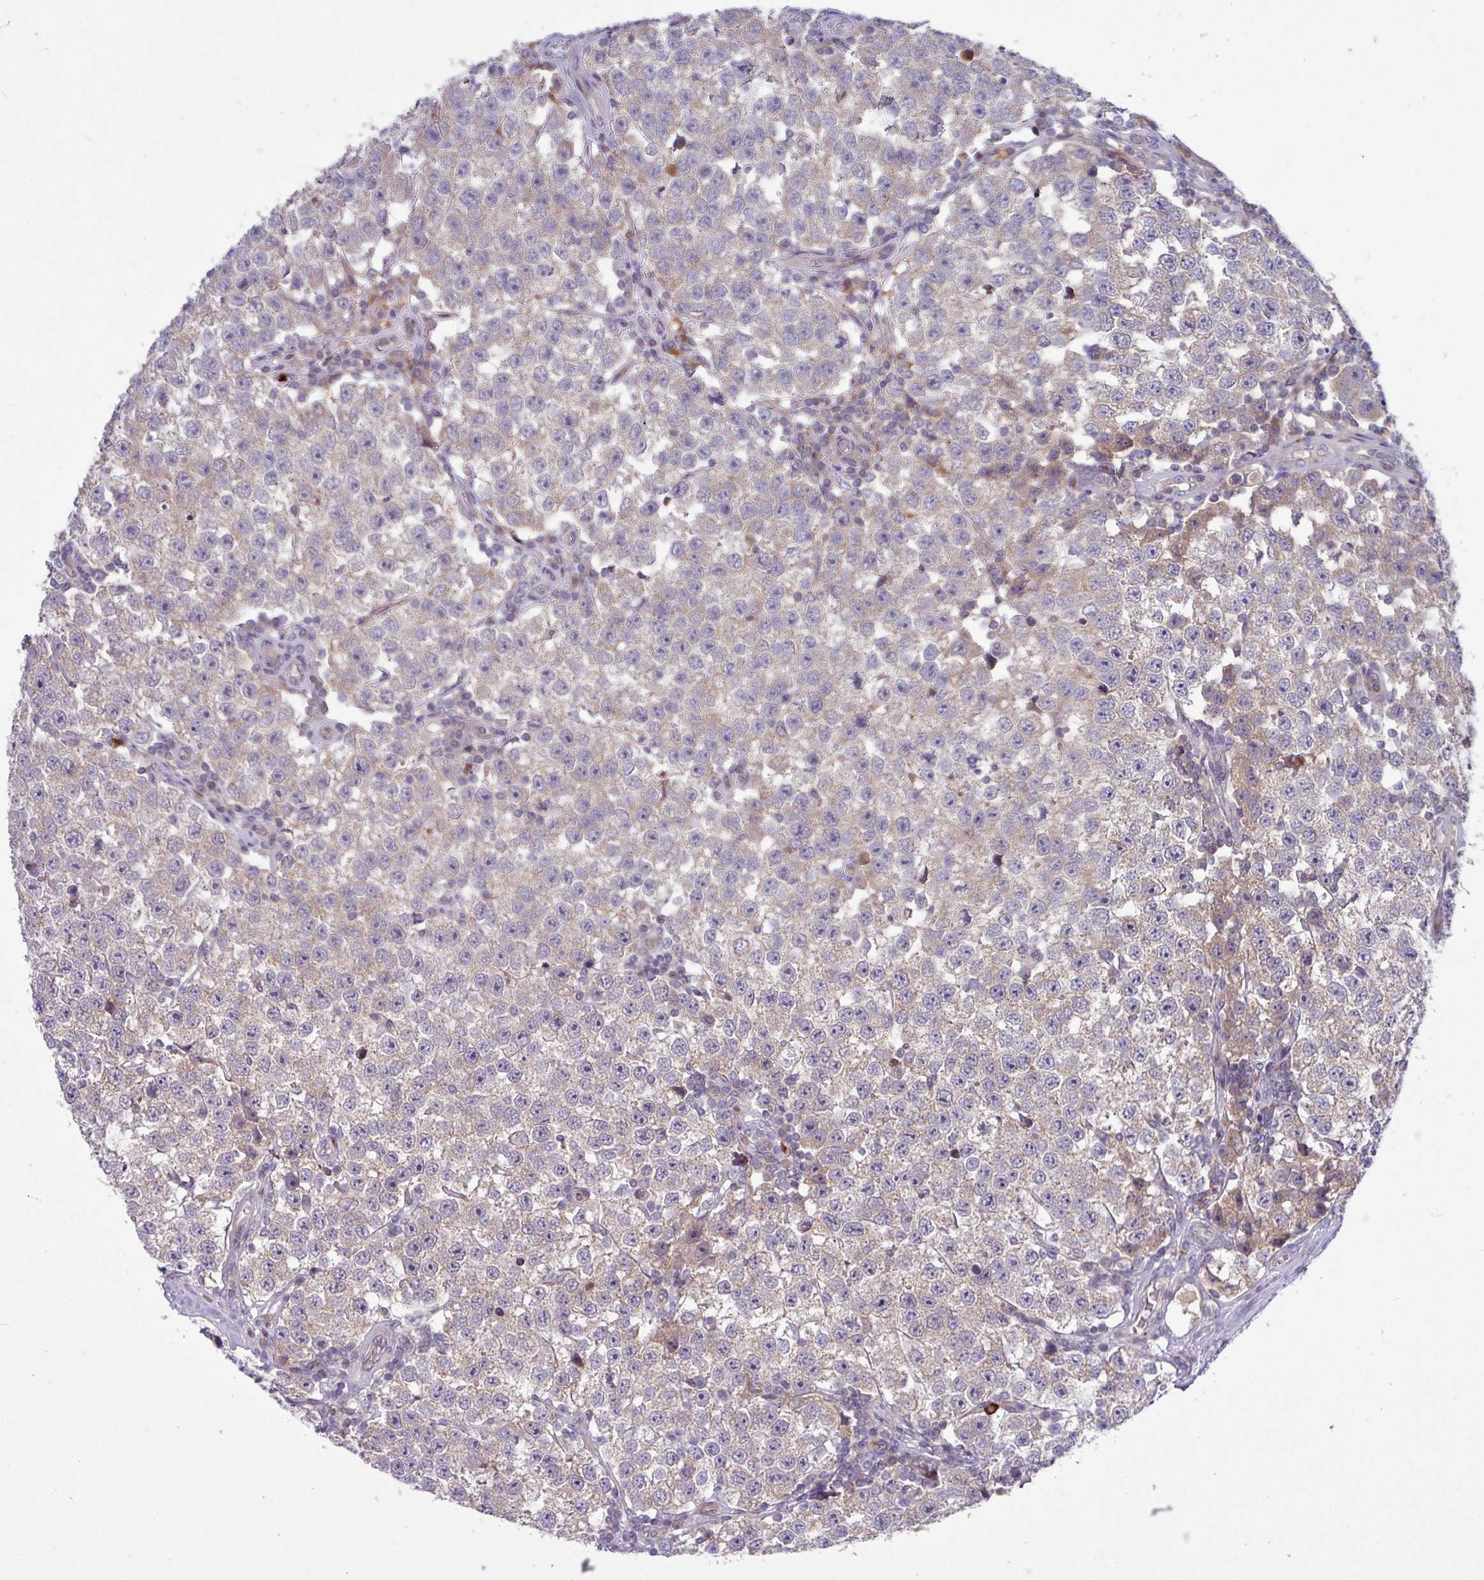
{"staining": {"intensity": "weak", "quantity": "<25%", "location": "cytoplasmic/membranous"}, "tissue": "testis cancer", "cell_type": "Tumor cells", "image_type": "cancer", "snomed": [{"axis": "morphology", "description": "Seminoma, NOS"}, {"axis": "topography", "description": "Testis"}], "caption": "Seminoma (testis) was stained to show a protein in brown. There is no significant staining in tumor cells.", "gene": "B4GALNT4", "patient": {"sex": "male", "age": 34}}